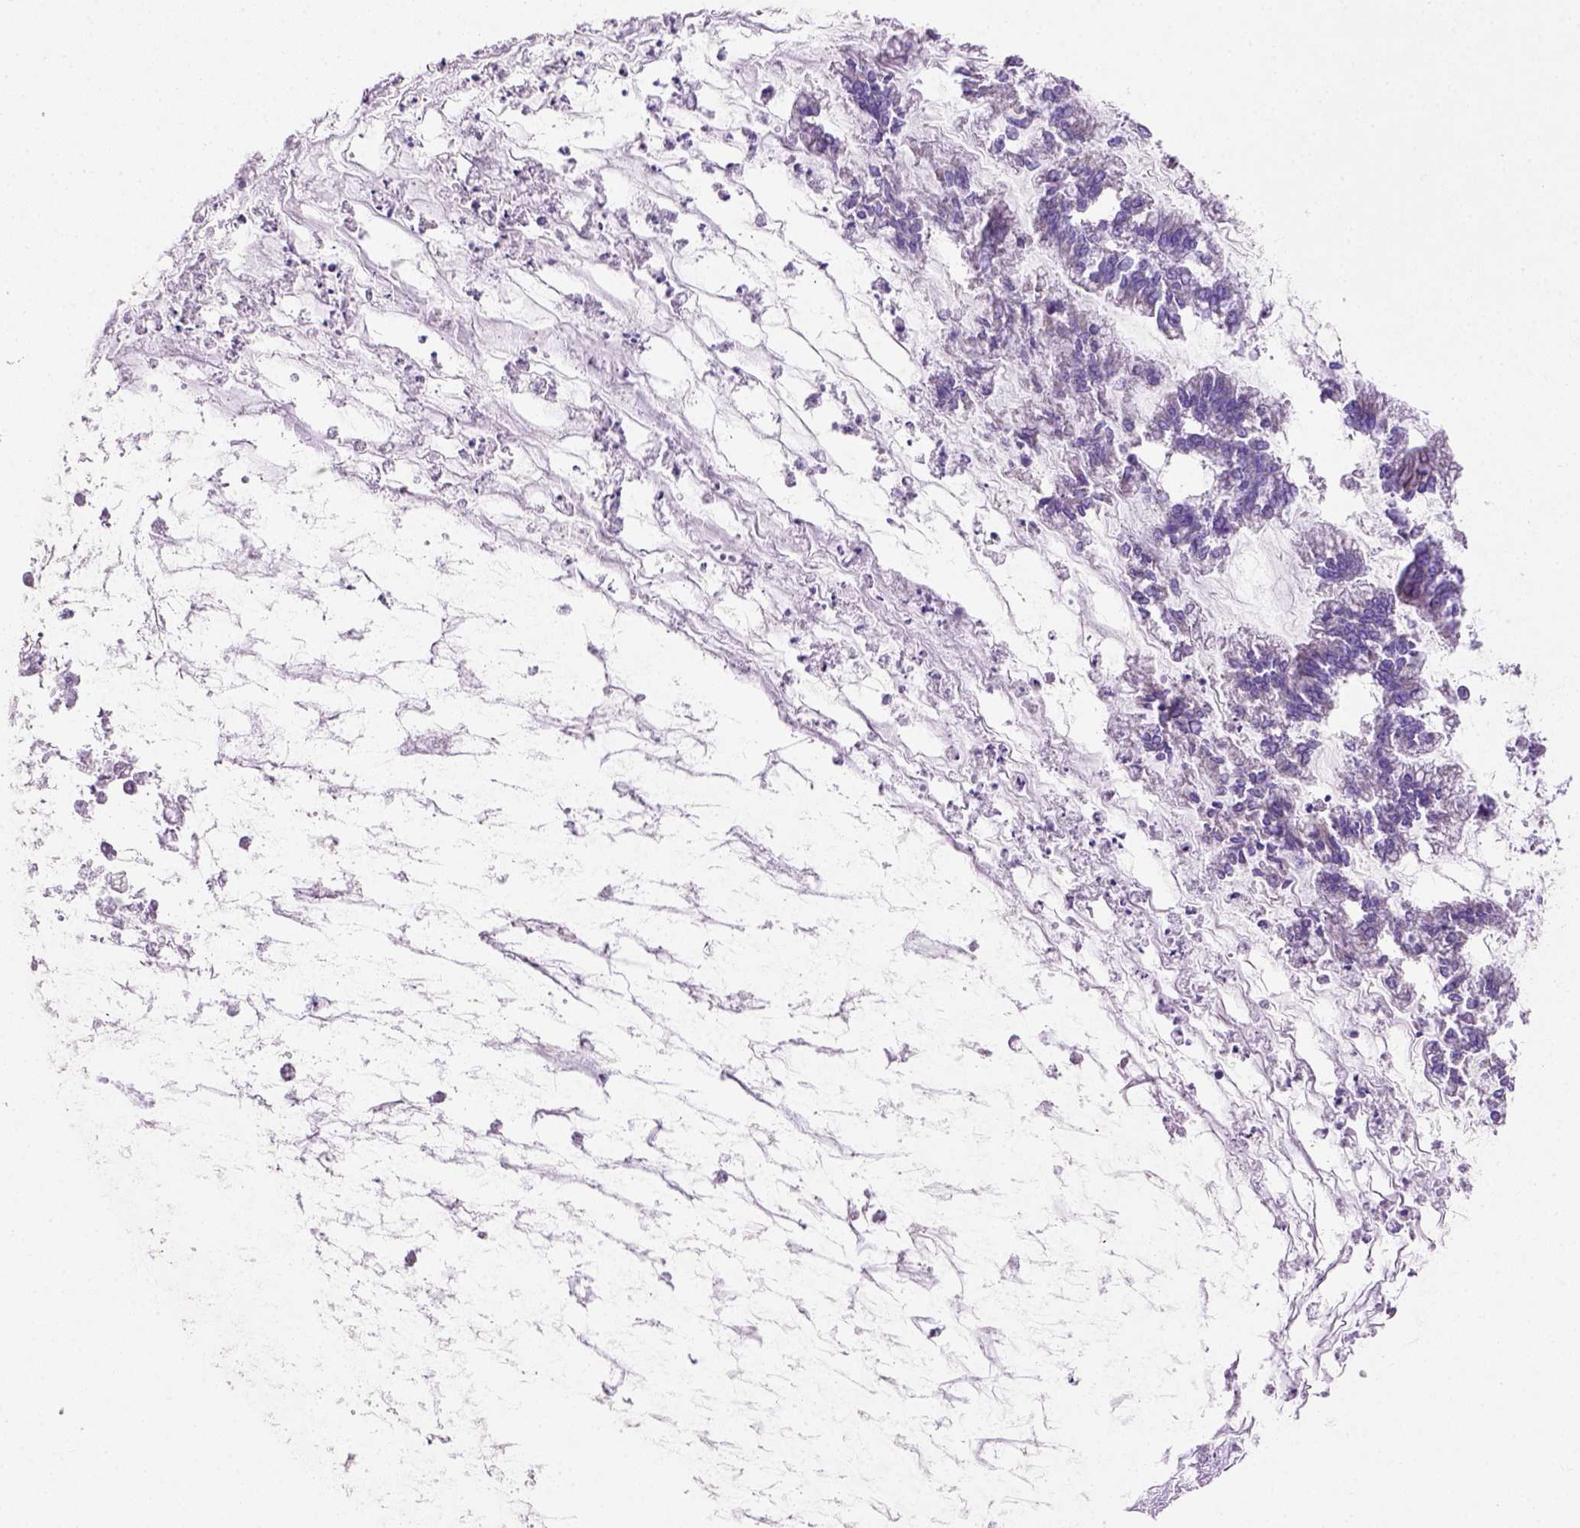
{"staining": {"intensity": "negative", "quantity": "none", "location": "none"}, "tissue": "ovarian cancer", "cell_type": "Tumor cells", "image_type": "cancer", "snomed": [{"axis": "morphology", "description": "Cystadenocarcinoma, mucinous, NOS"}, {"axis": "topography", "description": "Ovary"}], "caption": "Ovarian cancer was stained to show a protein in brown. There is no significant expression in tumor cells.", "gene": "SIRPD", "patient": {"sex": "female", "age": 67}}